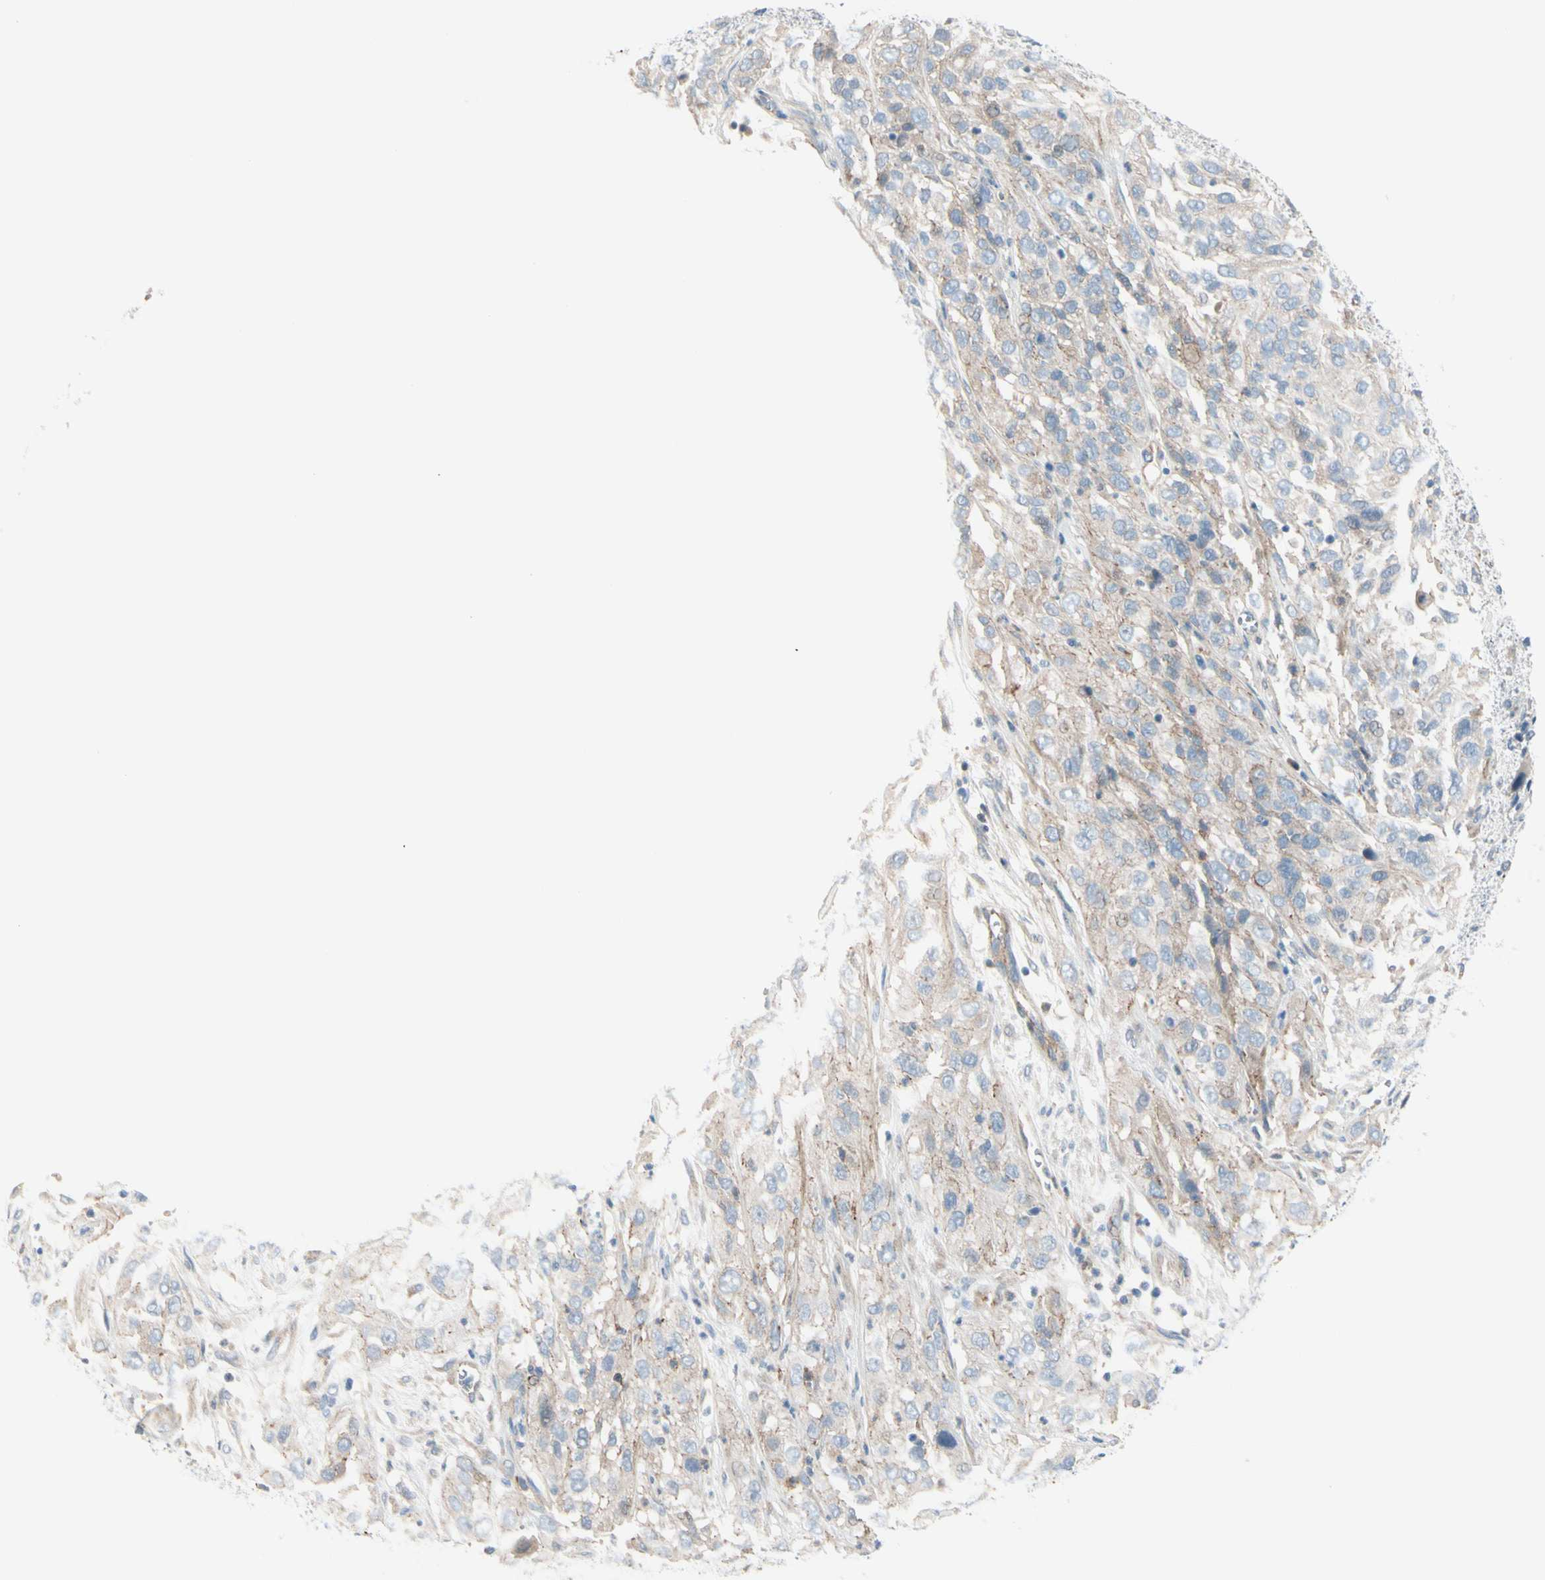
{"staining": {"intensity": "weak", "quantity": "25%-75%", "location": "cytoplasmic/membranous"}, "tissue": "cervical cancer", "cell_type": "Tumor cells", "image_type": "cancer", "snomed": [{"axis": "morphology", "description": "Squamous cell carcinoma, NOS"}, {"axis": "topography", "description": "Cervix"}], "caption": "This is a micrograph of IHC staining of cervical cancer, which shows weak positivity in the cytoplasmic/membranous of tumor cells.", "gene": "TJP1", "patient": {"sex": "female", "age": 32}}